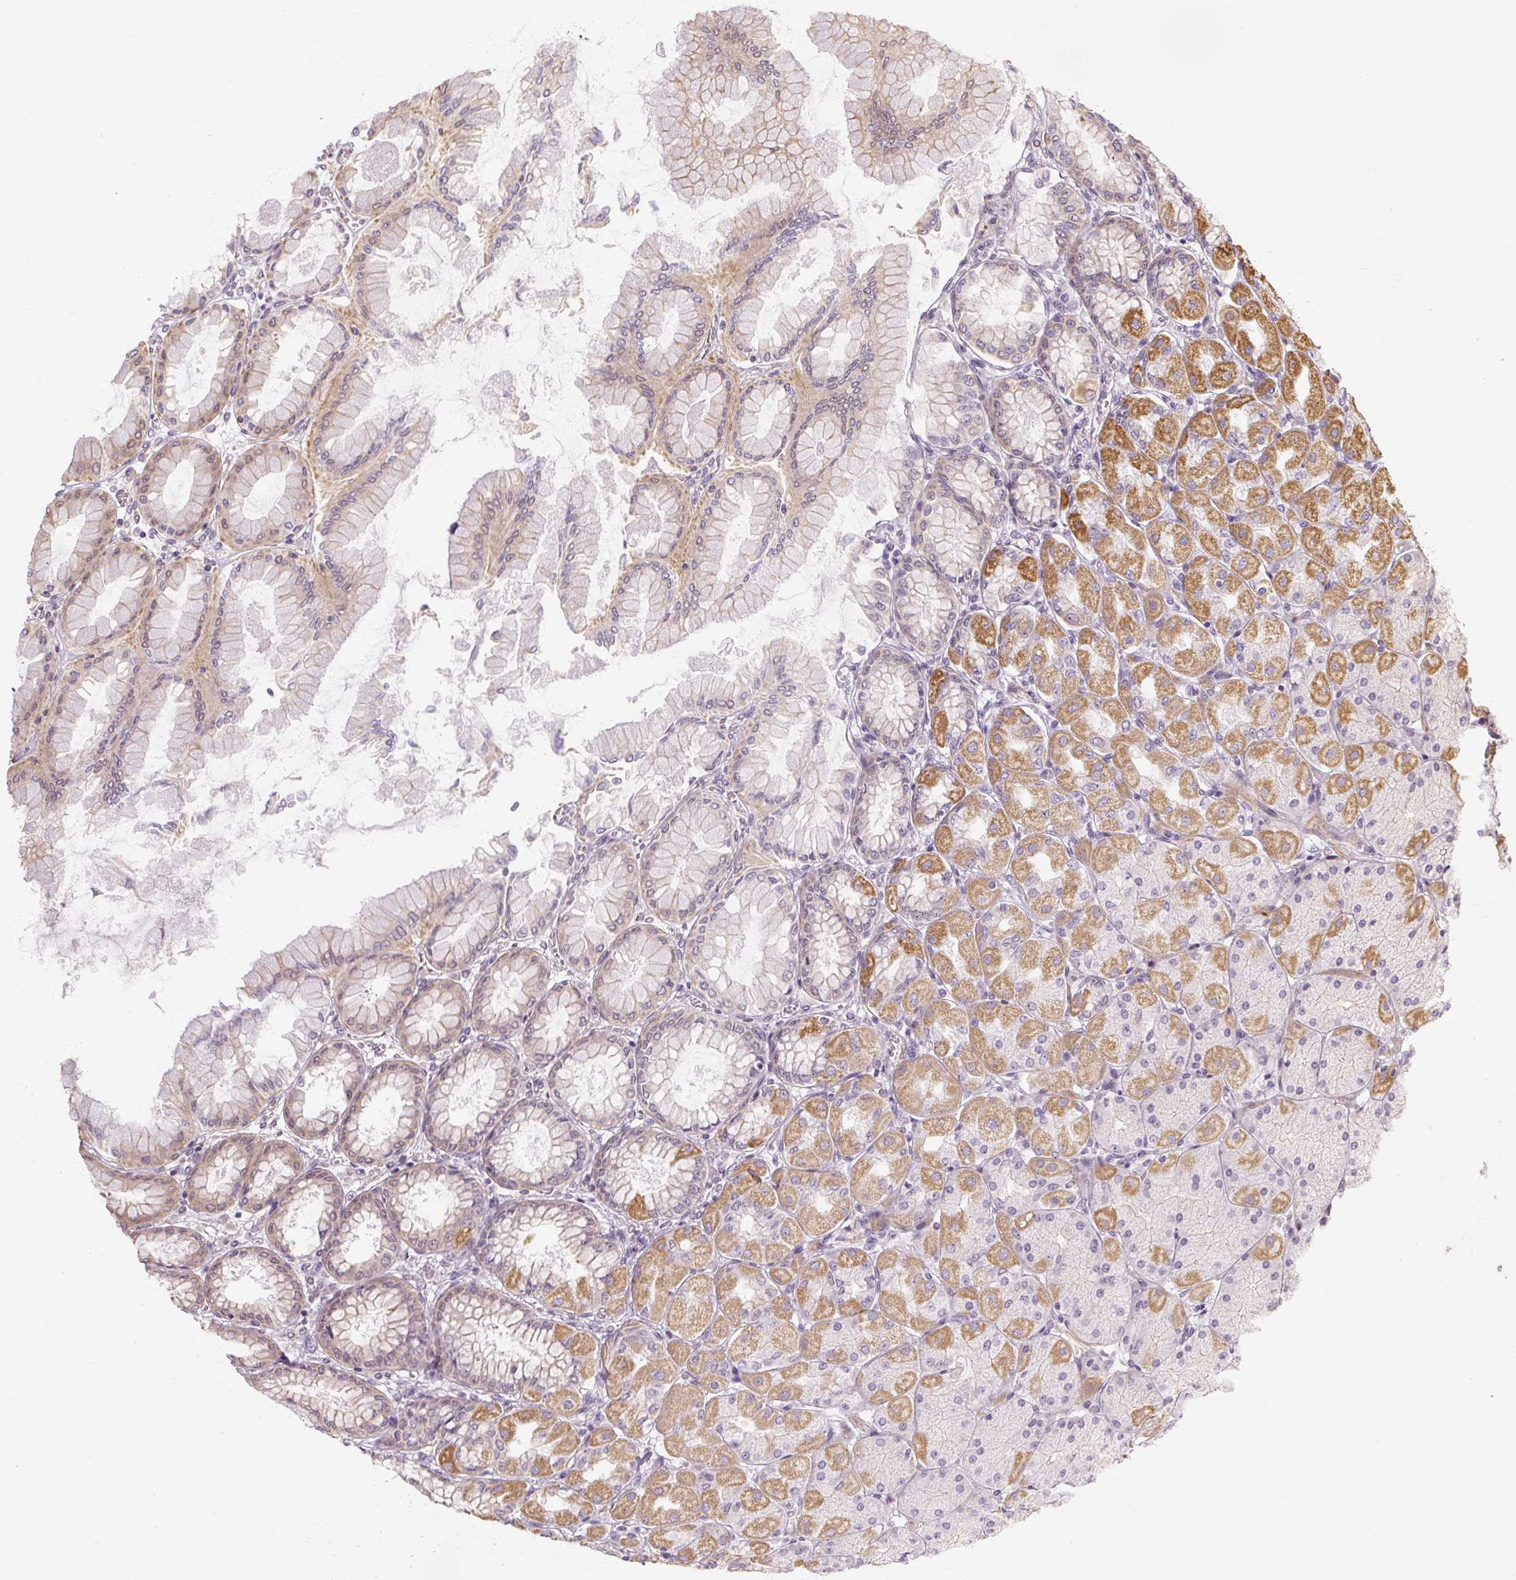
{"staining": {"intensity": "strong", "quantity": "25%-75%", "location": "cytoplasmic/membranous"}, "tissue": "stomach", "cell_type": "Glandular cells", "image_type": "normal", "snomed": [{"axis": "morphology", "description": "Normal tissue, NOS"}, {"axis": "topography", "description": "Stomach, upper"}], "caption": "This histopathology image demonstrates benign stomach stained with IHC to label a protein in brown. The cytoplasmic/membranous of glandular cells show strong positivity for the protein. Nuclei are counter-stained blue.", "gene": "RB1CC1", "patient": {"sex": "female", "age": 56}}